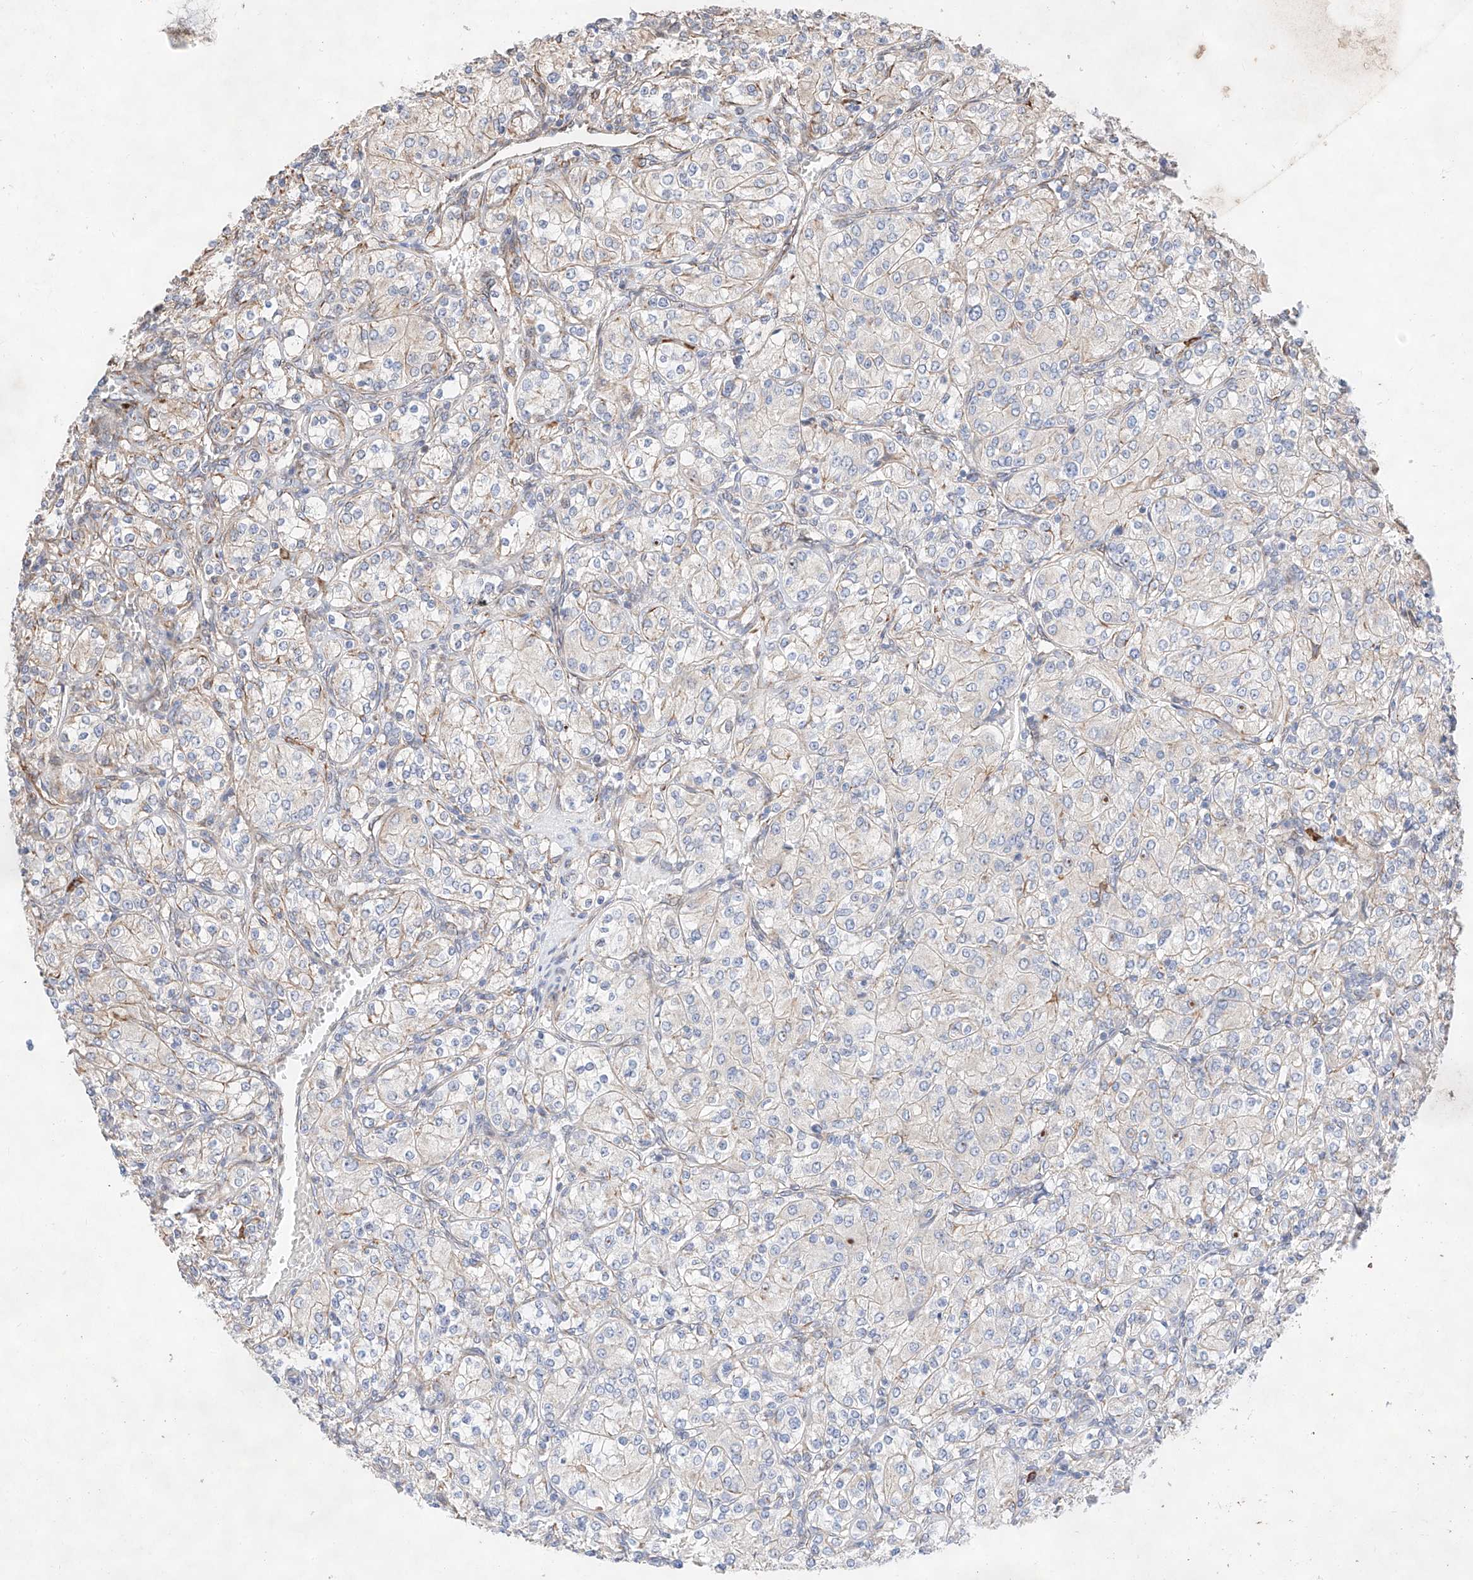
{"staining": {"intensity": "negative", "quantity": "none", "location": "none"}, "tissue": "renal cancer", "cell_type": "Tumor cells", "image_type": "cancer", "snomed": [{"axis": "morphology", "description": "Adenocarcinoma, NOS"}, {"axis": "topography", "description": "Kidney"}], "caption": "Protein analysis of renal cancer (adenocarcinoma) reveals no significant staining in tumor cells. (DAB (3,3'-diaminobenzidine) IHC visualized using brightfield microscopy, high magnification).", "gene": "ATP9B", "patient": {"sex": "male", "age": 77}}